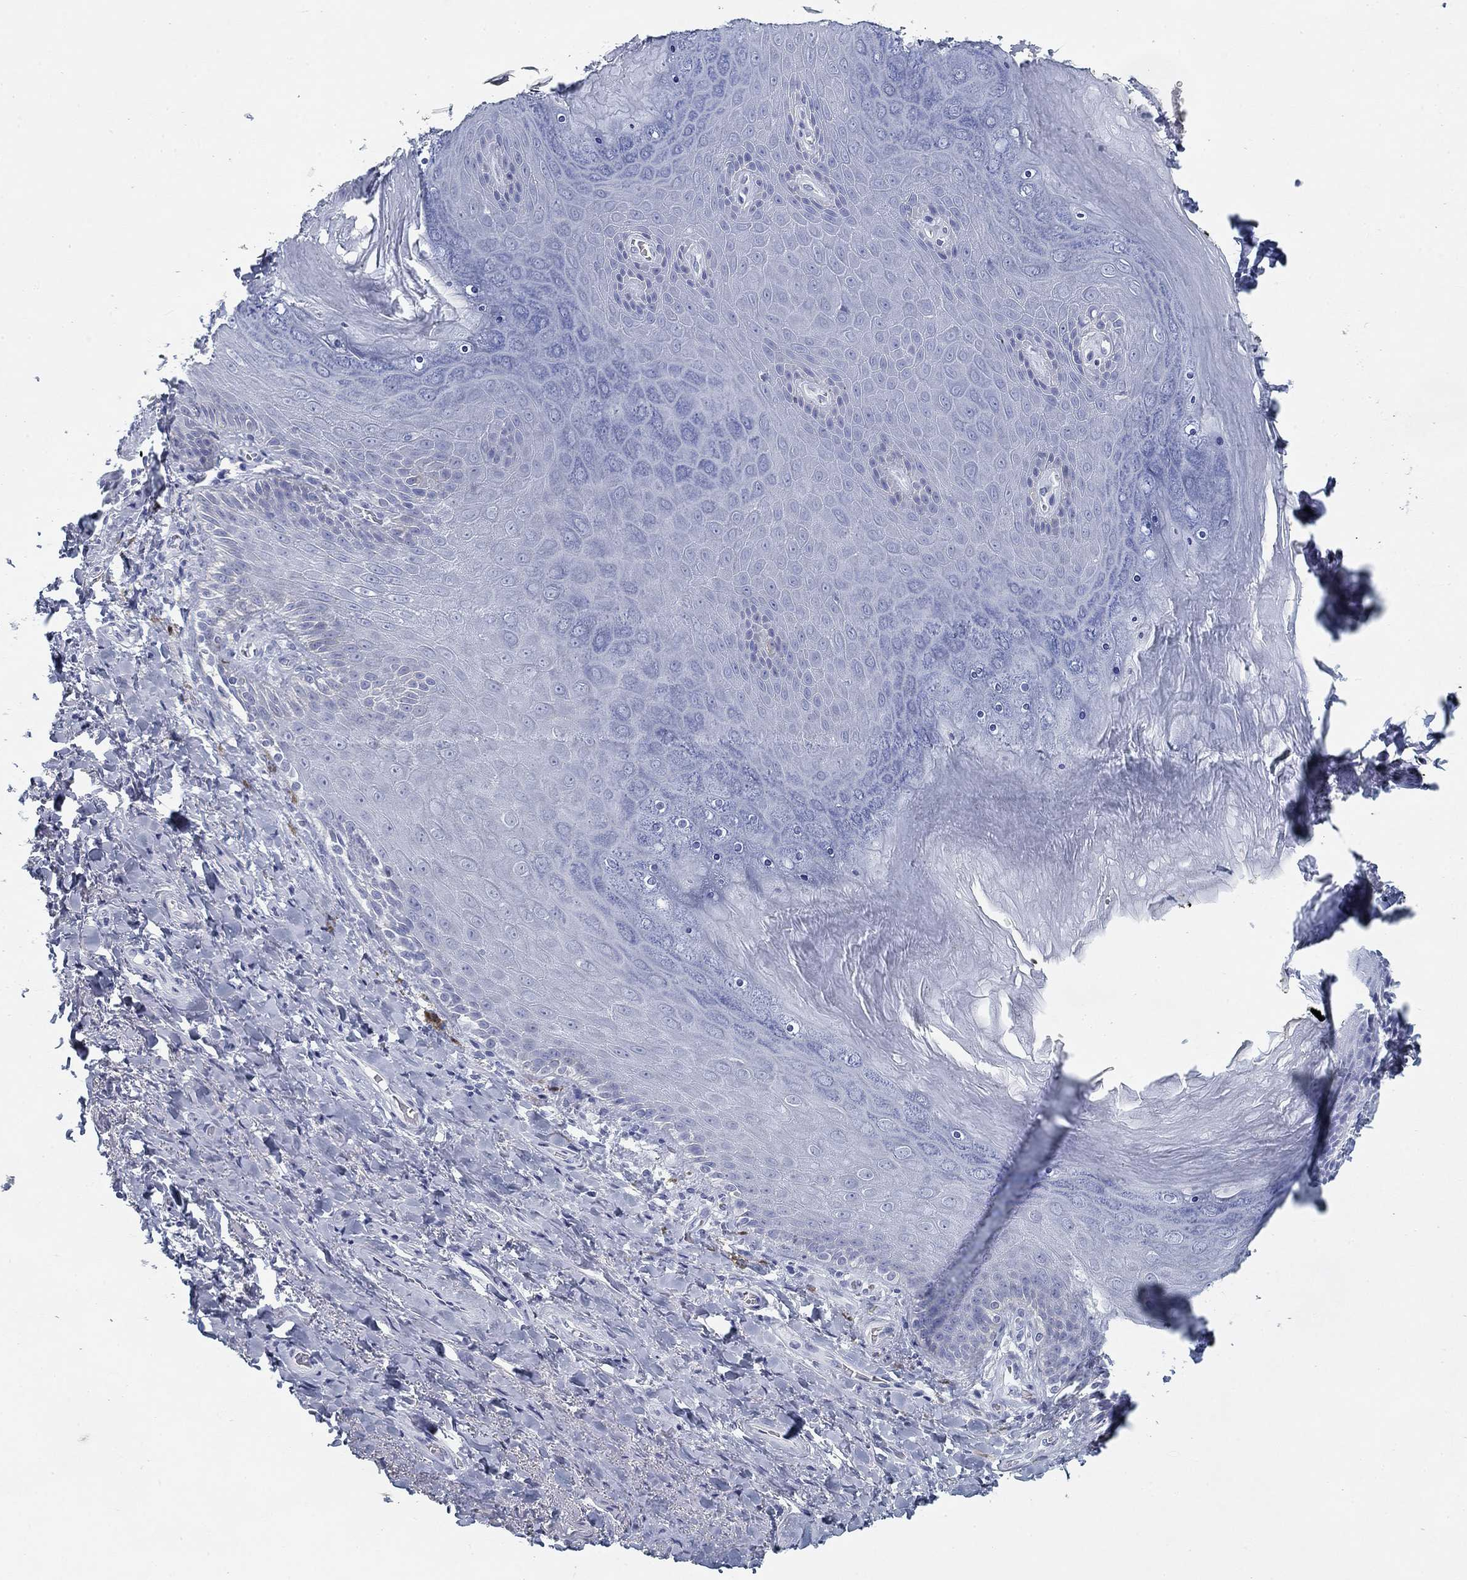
{"staining": {"intensity": "negative", "quantity": "none", "location": "none"}, "tissue": "adipose tissue", "cell_type": "Adipocytes", "image_type": "normal", "snomed": [{"axis": "morphology", "description": "Normal tissue, NOS"}, {"axis": "topography", "description": "Anal"}, {"axis": "topography", "description": "Peripheral nerve tissue"}], "caption": "Adipose tissue was stained to show a protein in brown. There is no significant positivity in adipocytes. The staining was performed using DAB (3,3'-diaminobenzidine) to visualize the protein expression in brown, while the nuclei were stained in blue with hematoxylin (Magnification: 20x).", "gene": "CD79B", "patient": {"sex": "male", "age": 53}}